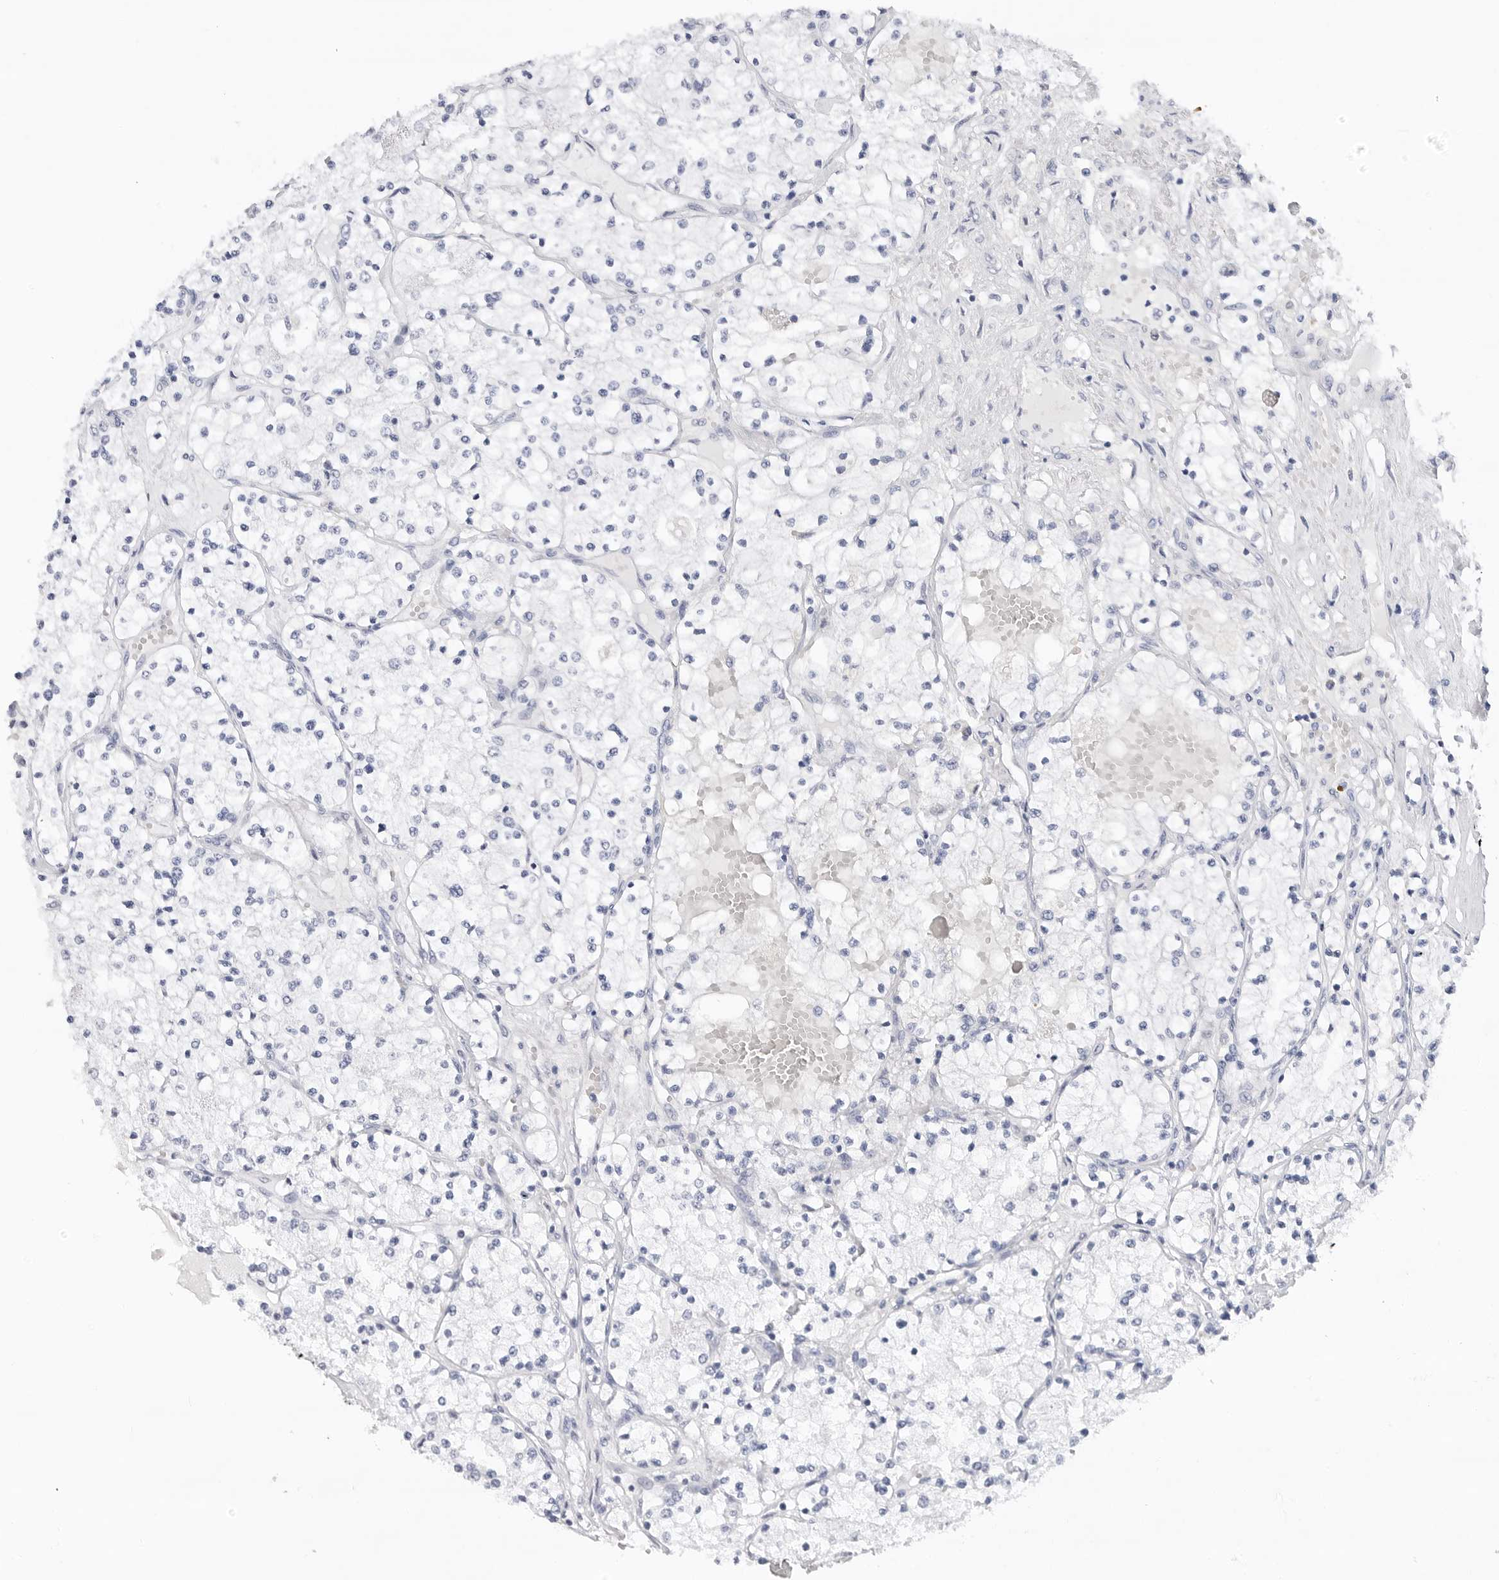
{"staining": {"intensity": "negative", "quantity": "none", "location": "none"}, "tissue": "renal cancer", "cell_type": "Tumor cells", "image_type": "cancer", "snomed": [{"axis": "morphology", "description": "Normal tissue, NOS"}, {"axis": "morphology", "description": "Adenocarcinoma, NOS"}, {"axis": "topography", "description": "Kidney"}], "caption": "High power microscopy photomicrograph of an IHC image of adenocarcinoma (renal), revealing no significant staining in tumor cells.", "gene": "SLC19A1", "patient": {"sex": "male", "age": 68}}